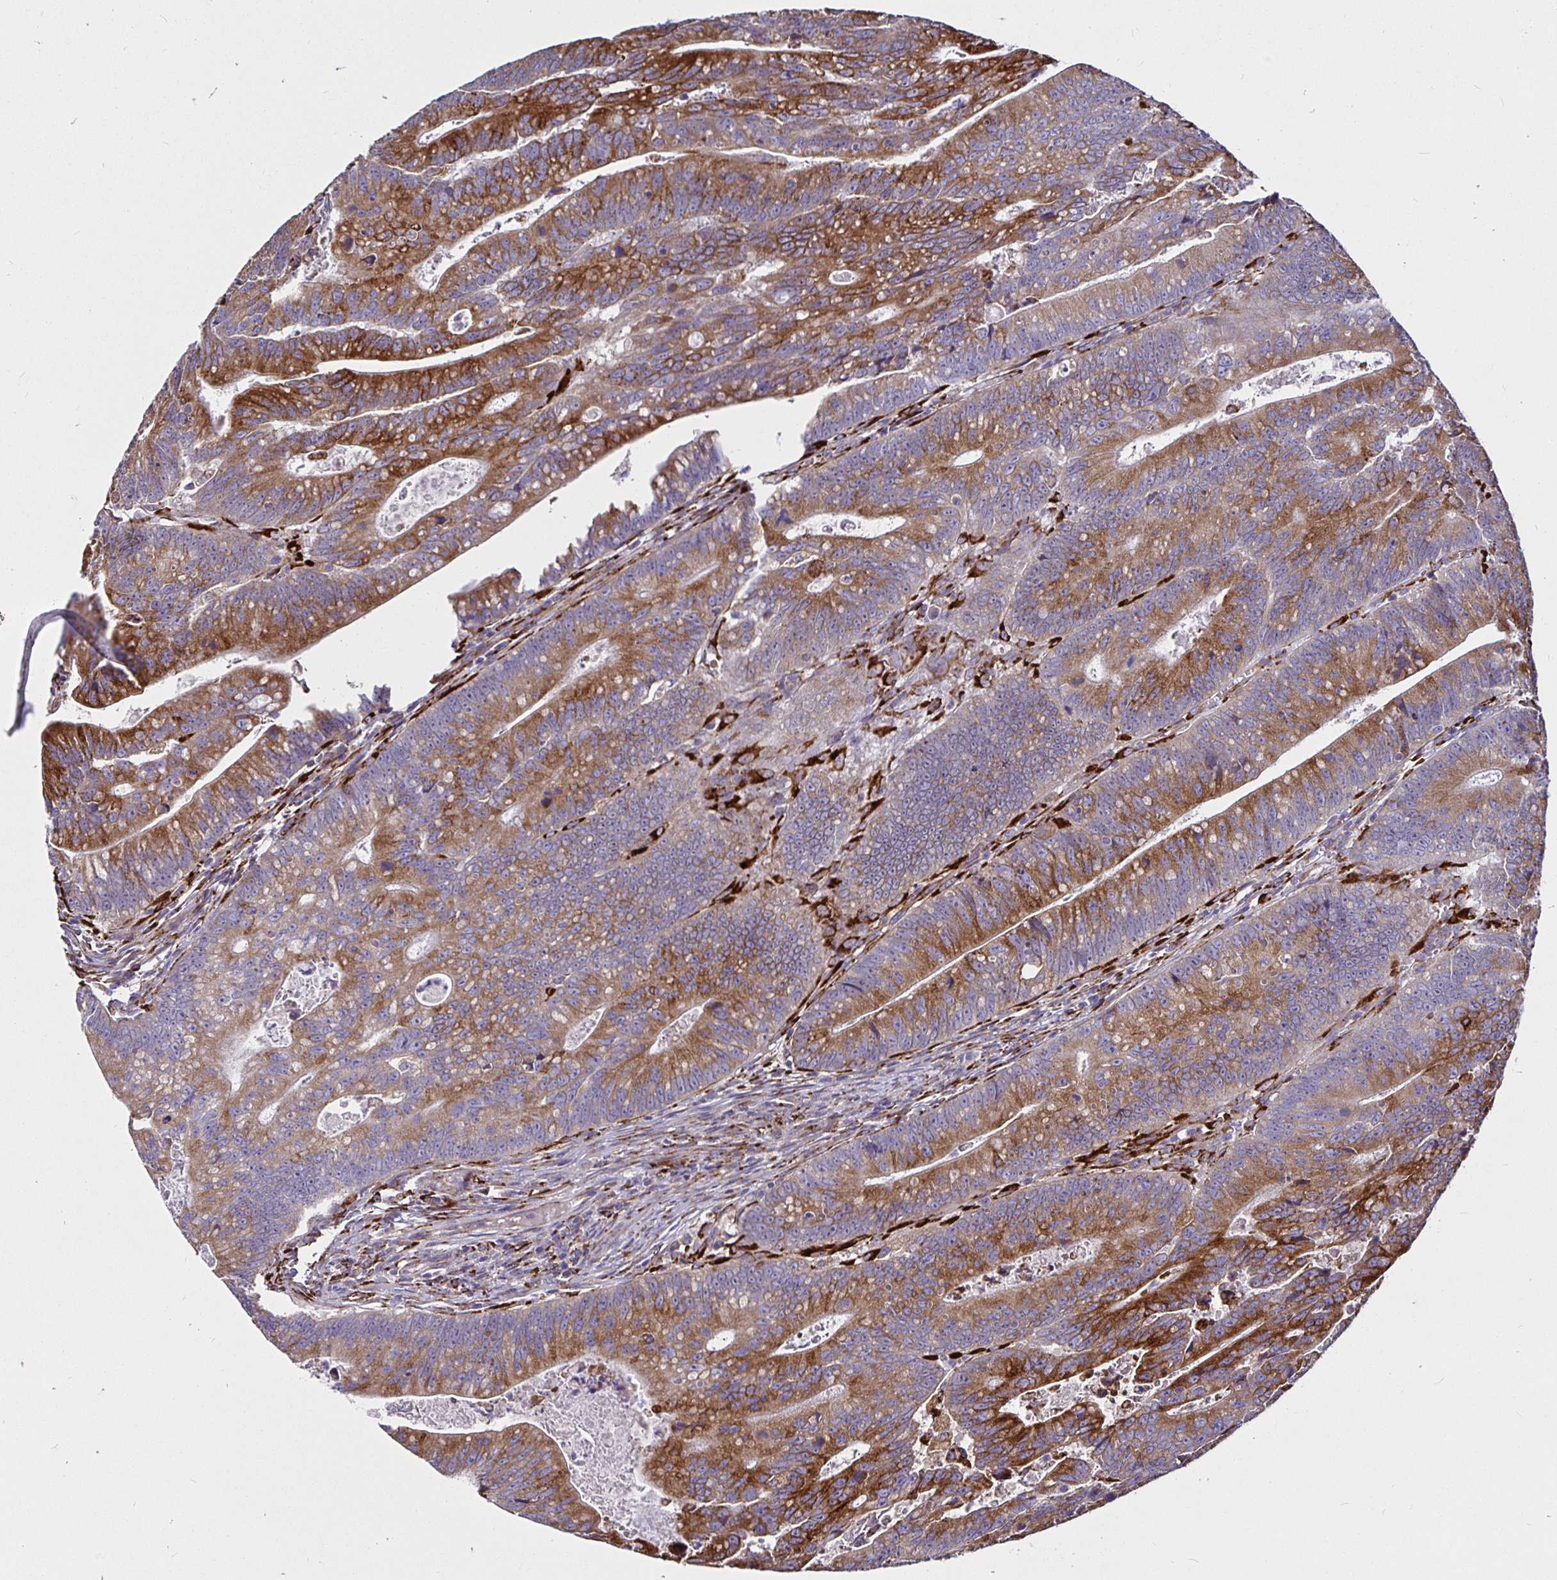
{"staining": {"intensity": "moderate", "quantity": ">75%", "location": "cytoplasmic/membranous"}, "tissue": "colorectal cancer", "cell_type": "Tumor cells", "image_type": "cancer", "snomed": [{"axis": "morphology", "description": "Adenocarcinoma, NOS"}, {"axis": "topography", "description": "Rectum"}], "caption": "Colorectal adenocarcinoma tissue demonstrates moderate cytoplasmic/membranous expression in about >75% of tumor cells, visualized by immunohistochemistry. (DAB IHC with brightfield microscopy, high magnification).", "gene": "P4HA2", "patient": {"sex": "female", "age": 81}}